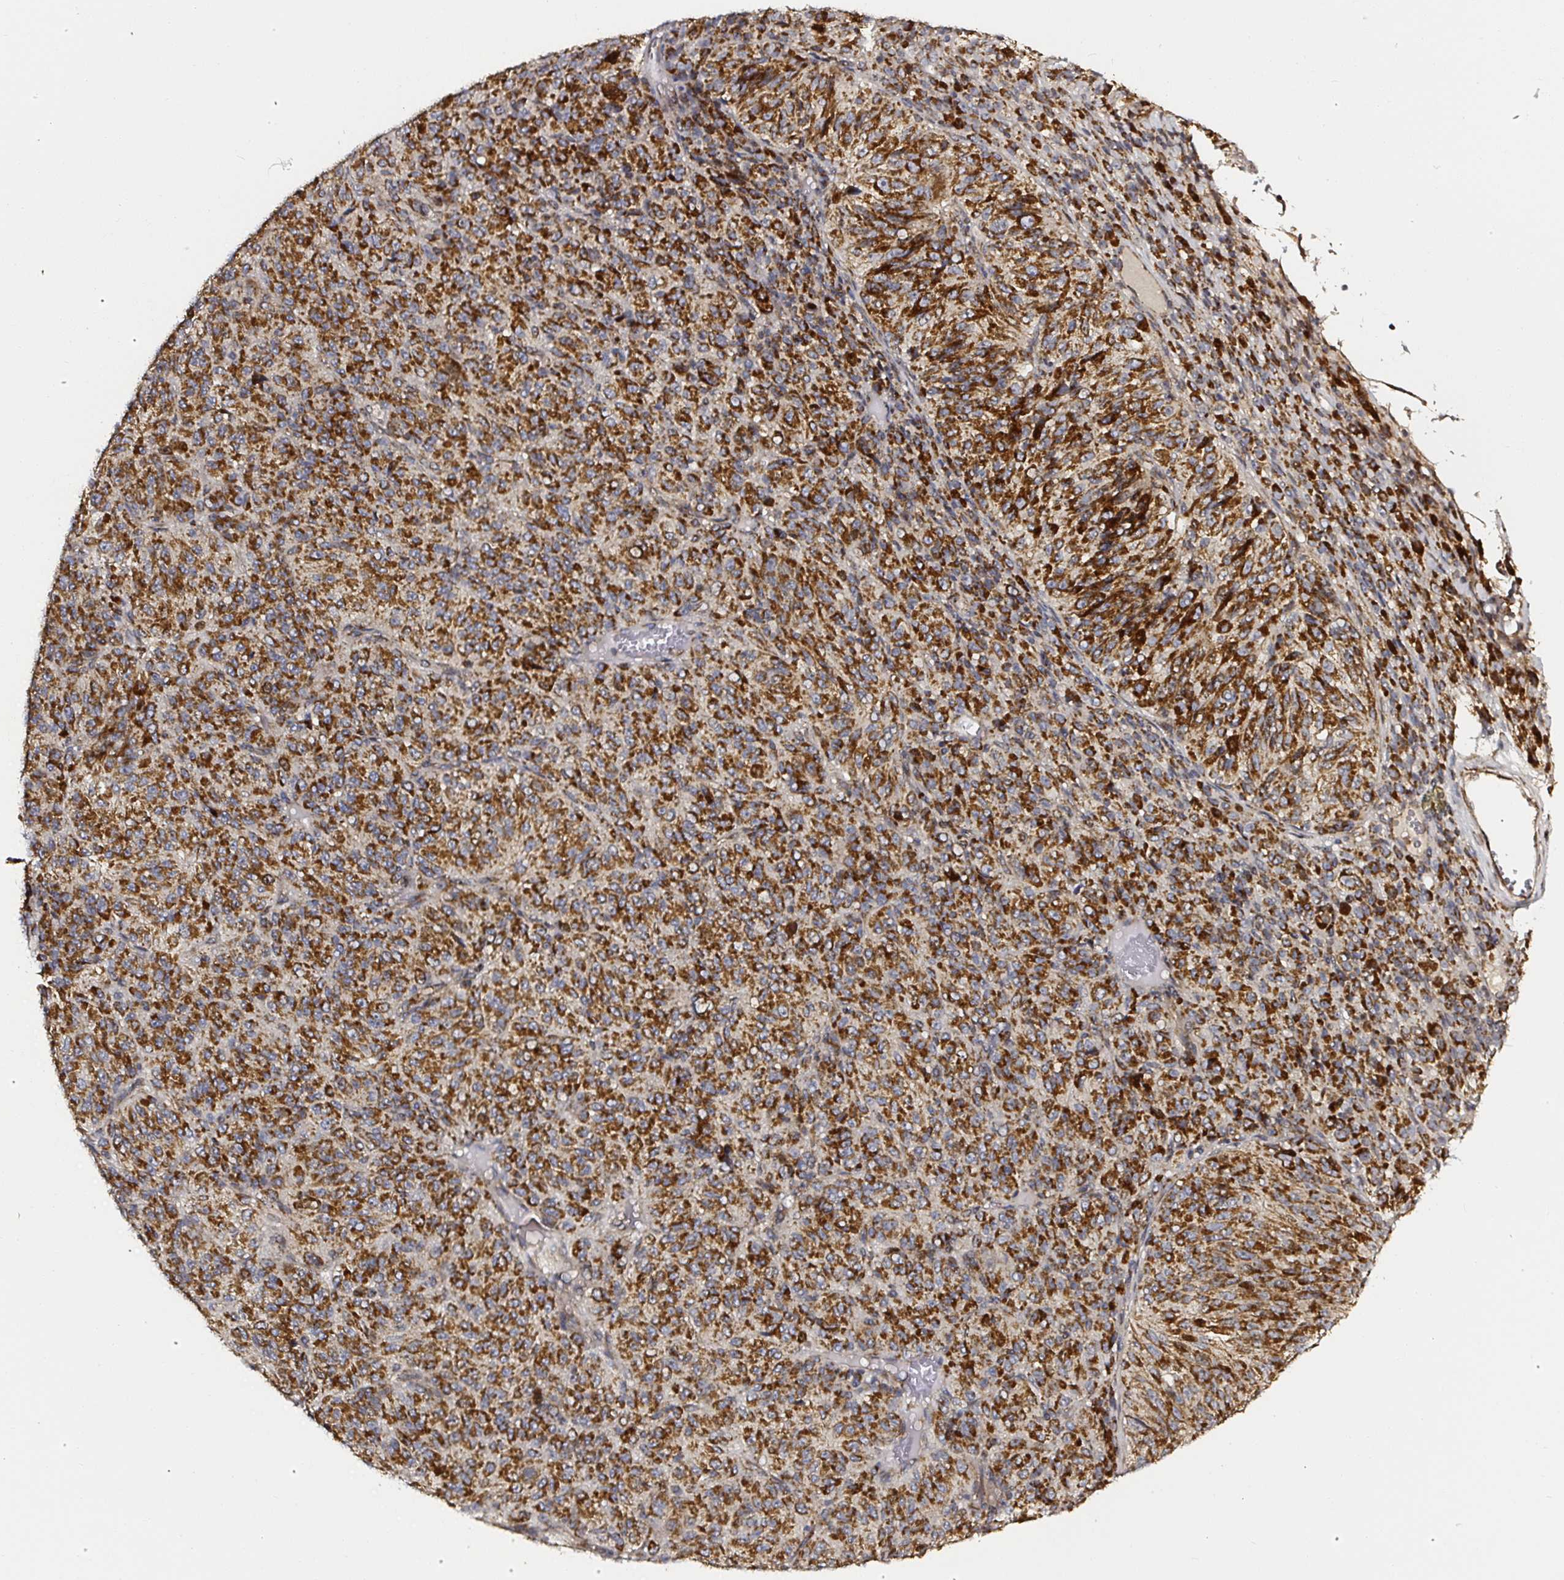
{"staining": {"intensity": "strong", "quantity": ">75%", "location": "cytoplasmic/membranous"}, "tissue": "melanoma", "cell_type": "Tumor cells", "image_type": "cancer", "snomed": [{"axis": "morphology", "description": "Malignant melanoma, Metastatic site"}, {"axis": "topography", "description": "Brain"}], "caption": "Protein staining of malignant melanoma (metastatic site) tissue reveals strong cytoplasmic/membranous positivity in about >75% of tumor cells. (DAB (3,3'-diaminobenzidine) IHC with brightfield microscopy, high magnification).", "gene": "ATAD3B", "patient": {"sex": "female", "age": 56}}